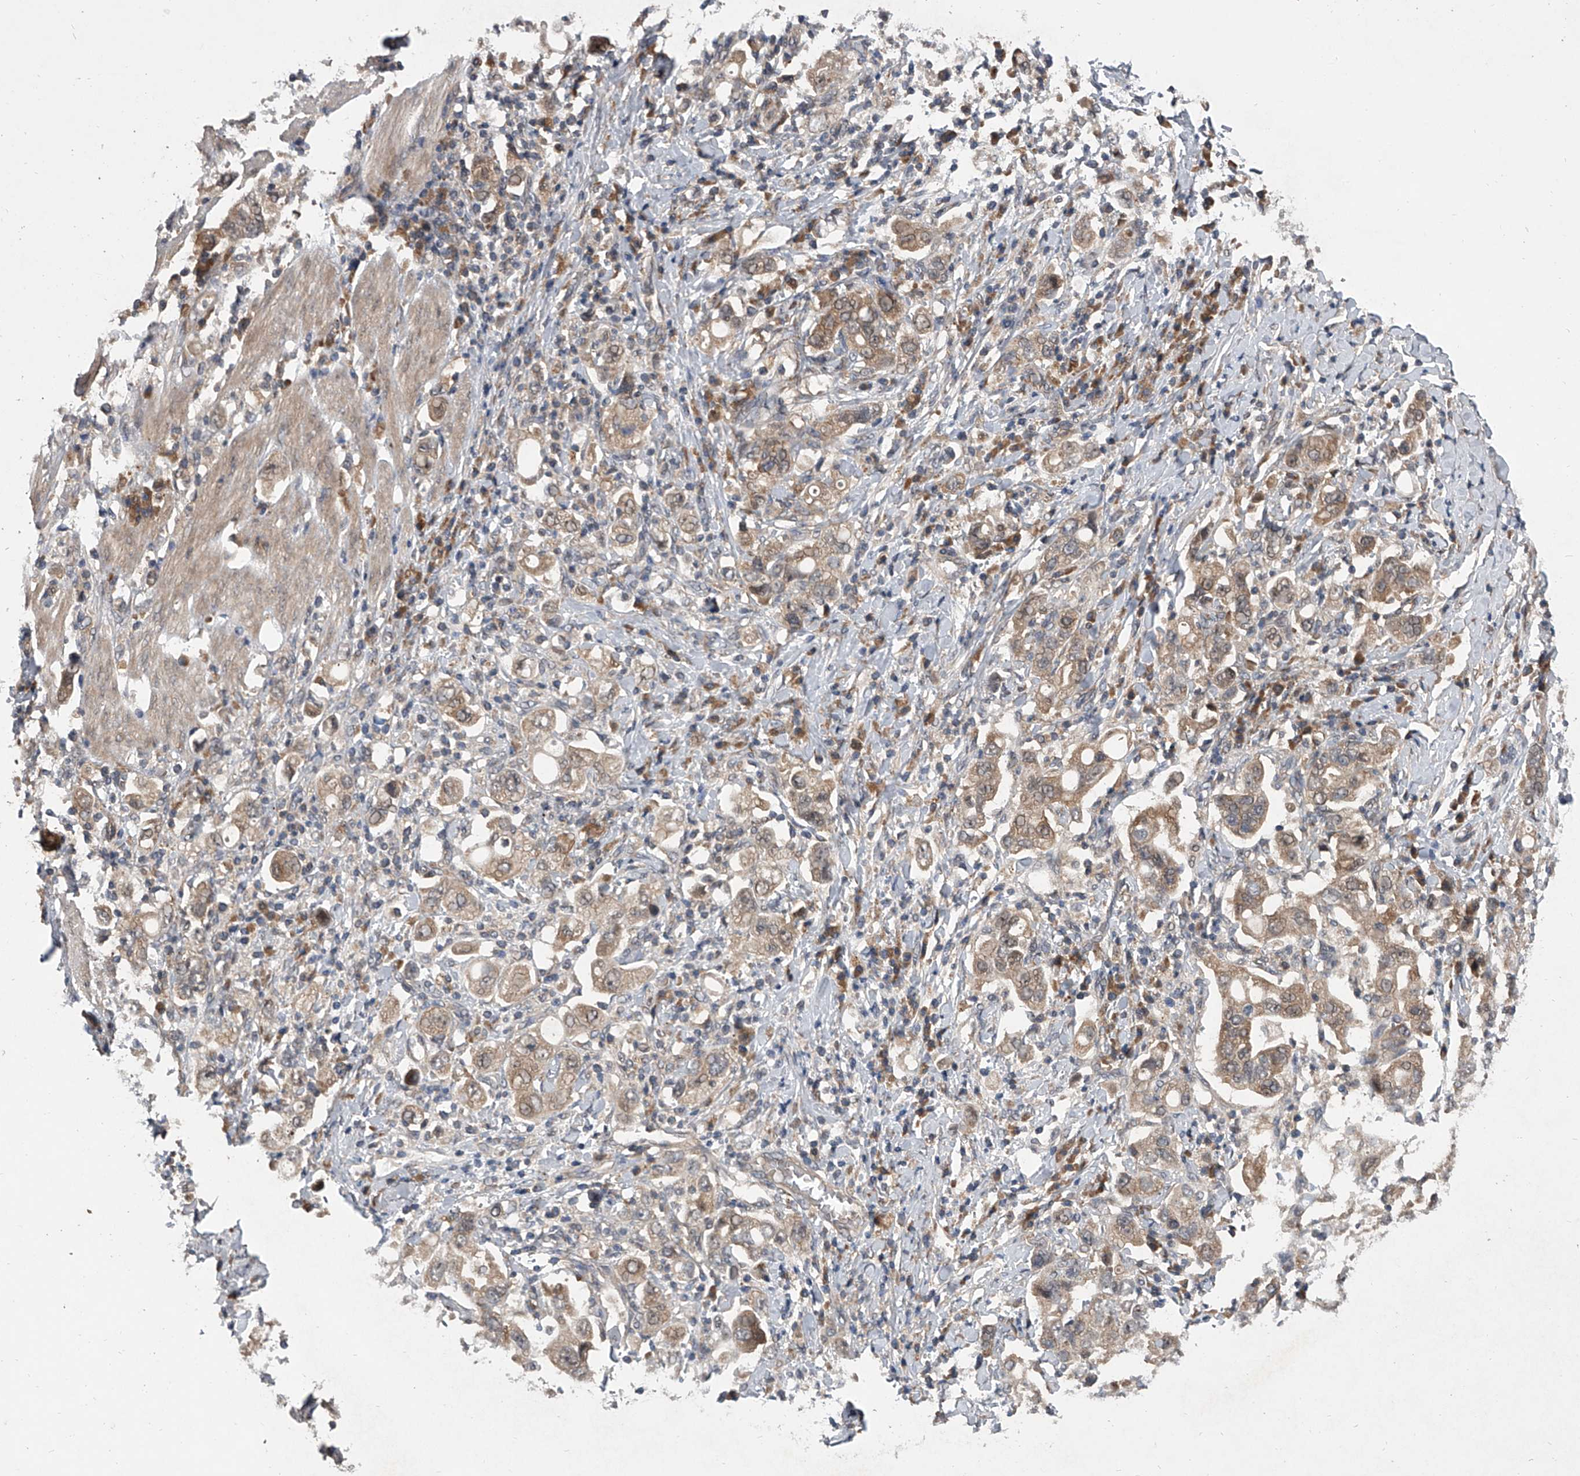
{"staining": {"intensity": "weak", "quantity": ">75%", "location": "cytoplasmic/membranous"}, "tissue": "stomach cancer", "cell_type": "Tumor cells", "image_type": "cancer", "snomed": [{"axis": "morphology", "description": "Adenocarcinoma, NOS"}, {"axis": "topography", "description": "Stomach, upper"}], "caption": "Immunohistochemistry (IHC) photomicrograph of human stomach cancer (adenocarcinoma) stained for a protein (brown), which shows low levels of weak cytoplasmic/membranous staining in about >75% of tumor cells.", "gene": "GEMIN8", "patient": {"sex": "male", "age": 62}}